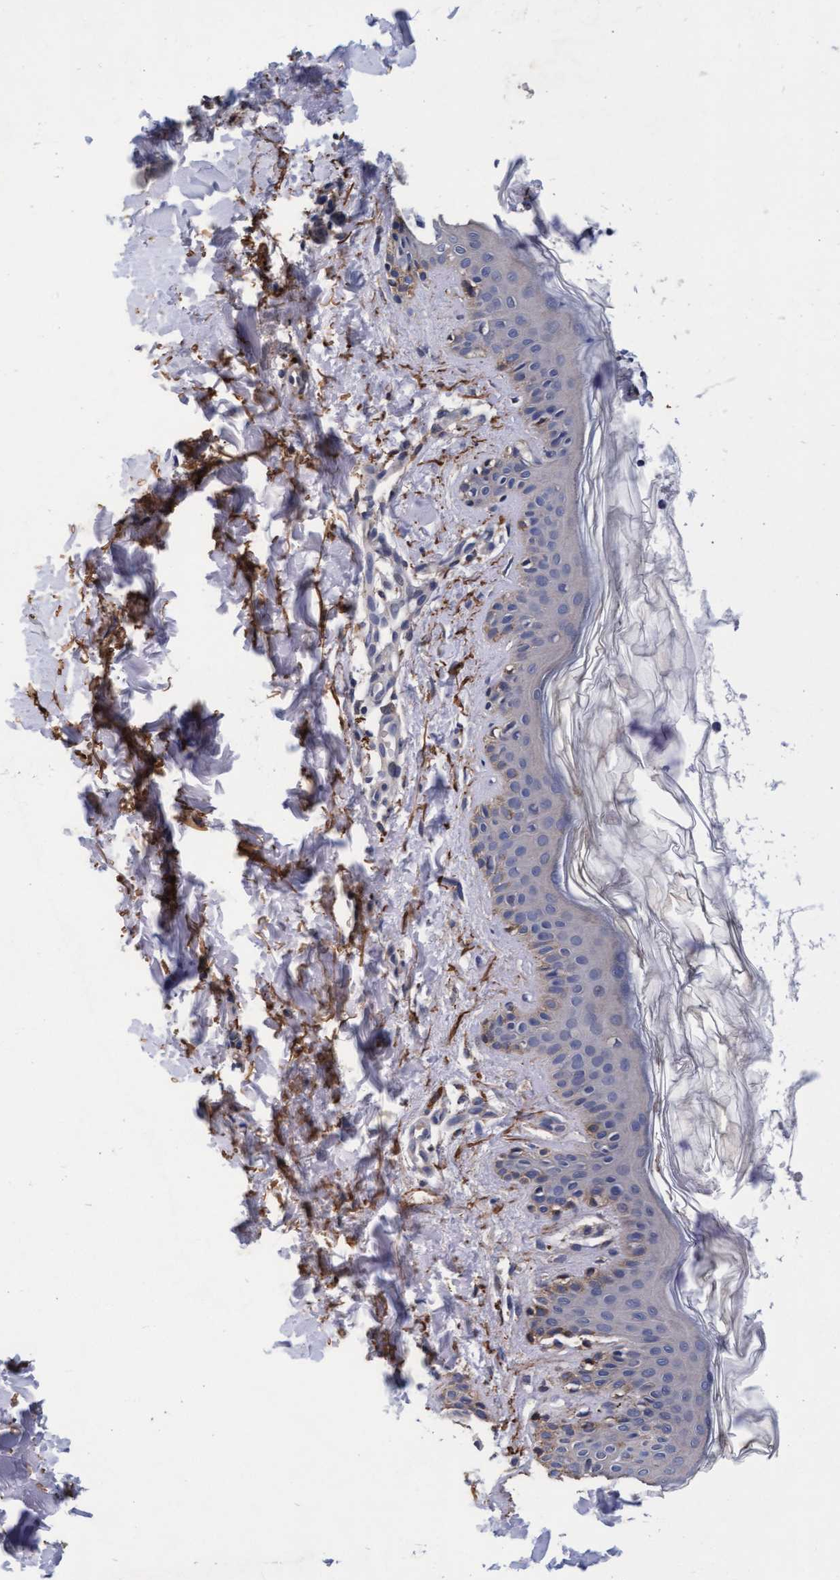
{"staining": {"intensity": "weak", "quantity": "25%-75%", "location": "cytoplasmic/membranous"}, "tissue": "skin", "cell_type": "Fibroblasts", "image_type": "normal", "snomed": [{"axis": "morphology", "description": "Normal tissue, NOS"}, {"axis": "topography", "description": "Skin"}], "caption": "Immunohistochemistry (DAB (3,3'-diaminobenzidine)) staining of unremarkable human skin shows weak cytoplasmic/membranous protein staining in approximately 25%-75% of fibroblasts. The staining was performed using DAB to visualize the protein expression in brown, while the nuclei were stained in blue with hematoxylin (Magnification: 20x).", "gene": "CPQ", "patient": {"sex": "male", "age": 40}}